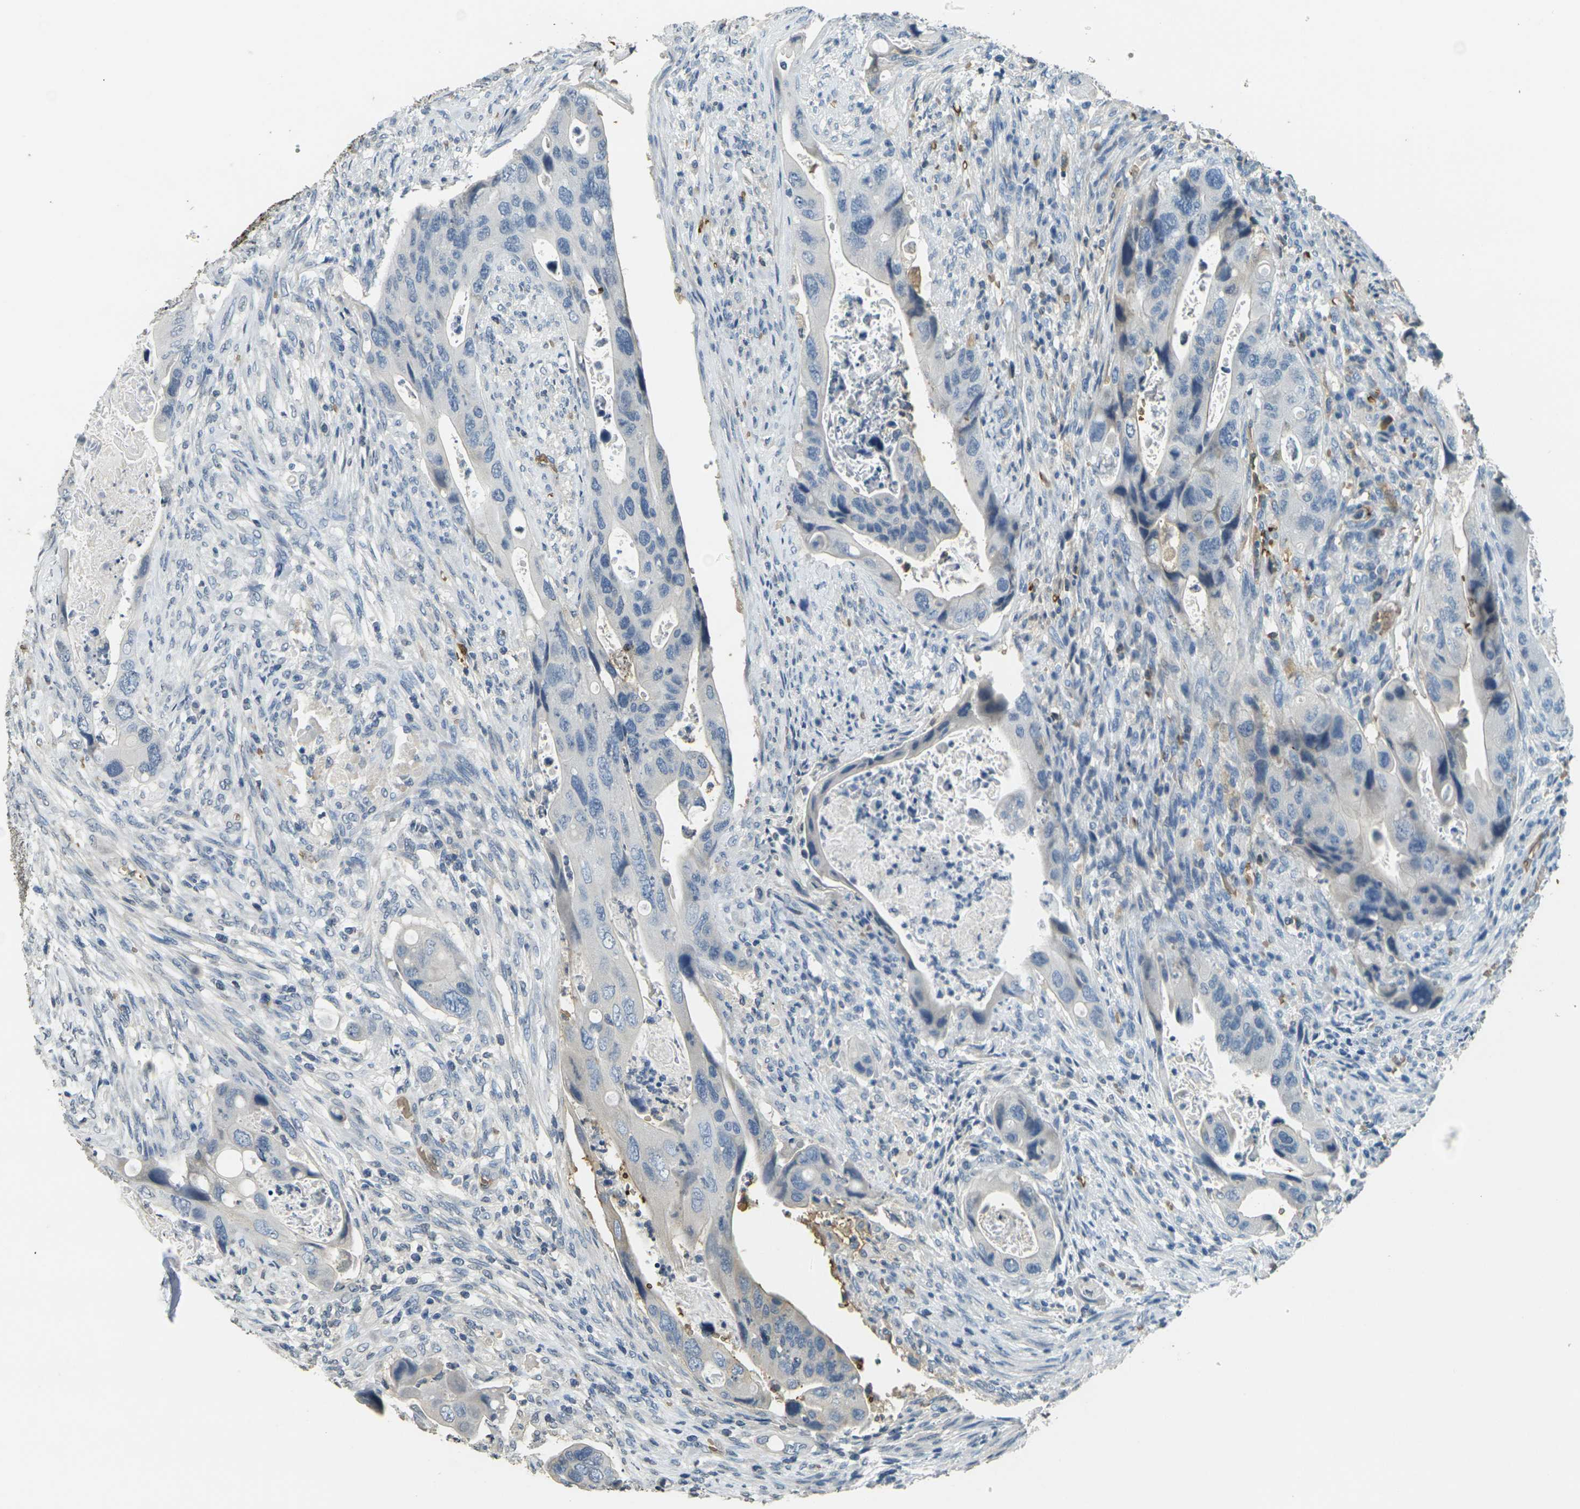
{"staining": {"intensity": "weak", "quantity": "<25%", "location": "cytoplasmic/membranous"}, "tissue": "colorectal cancer", "cell_type": "Tumor cells", "image_type": "cancer", "snomed": [{"axis": "morphology", "description": "Adenocarcinoma, NOS"}, {"axis": "topography", "description": "Rectum"}], "caption": "Immunohistochemistry (IHC) of colorectal cancer (adenocarcinoma) reveals no expression in tumor cells.", "gene": "HBB", "patient": {"sex": "female", "age": 57}}